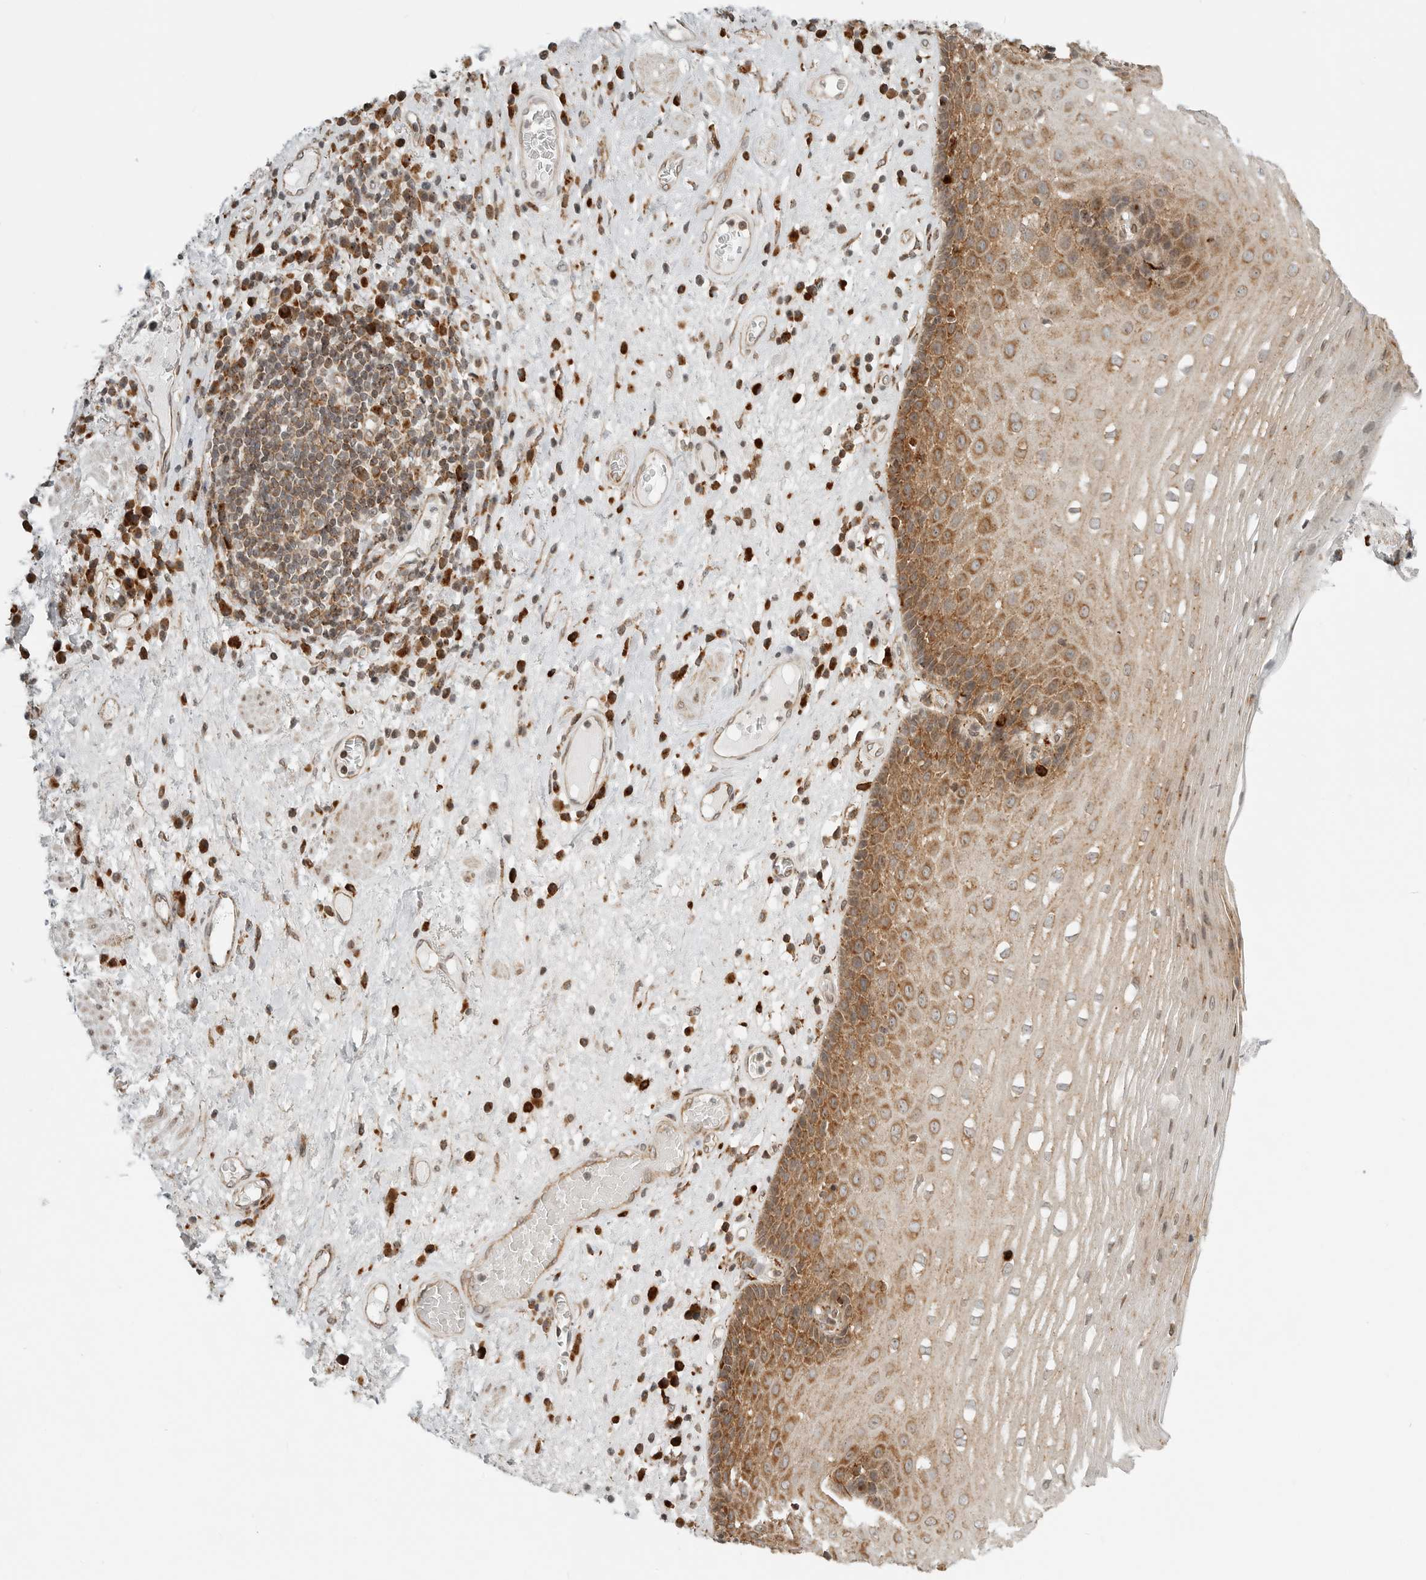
{"staining": {"intensity": "moderate", "quantity": ">75%", "location": "cytoplasmic/membranous"}, "tissue": "esophagus", "cell_type": "Squamous epithelial cells", "image_type": "normal", "snomed": [{"axis": "morphology", "description": "Normal tissue, NOS"}, {"axis": "morphology", "description": "Adenocarcinoma, NOS"}, {"axis": "topography", "description": "Esophagus"}], "caption": "Immunohistochemistry (DAB (3,3'-diaminobenzidine)) staining of benign esophagus demonstrates moderate cytoplasmic/membranous protein staining in about >75% of squamous epithelial cells.", "gene": "IDUA", "patient": {"sex": "male", "age": 62}}